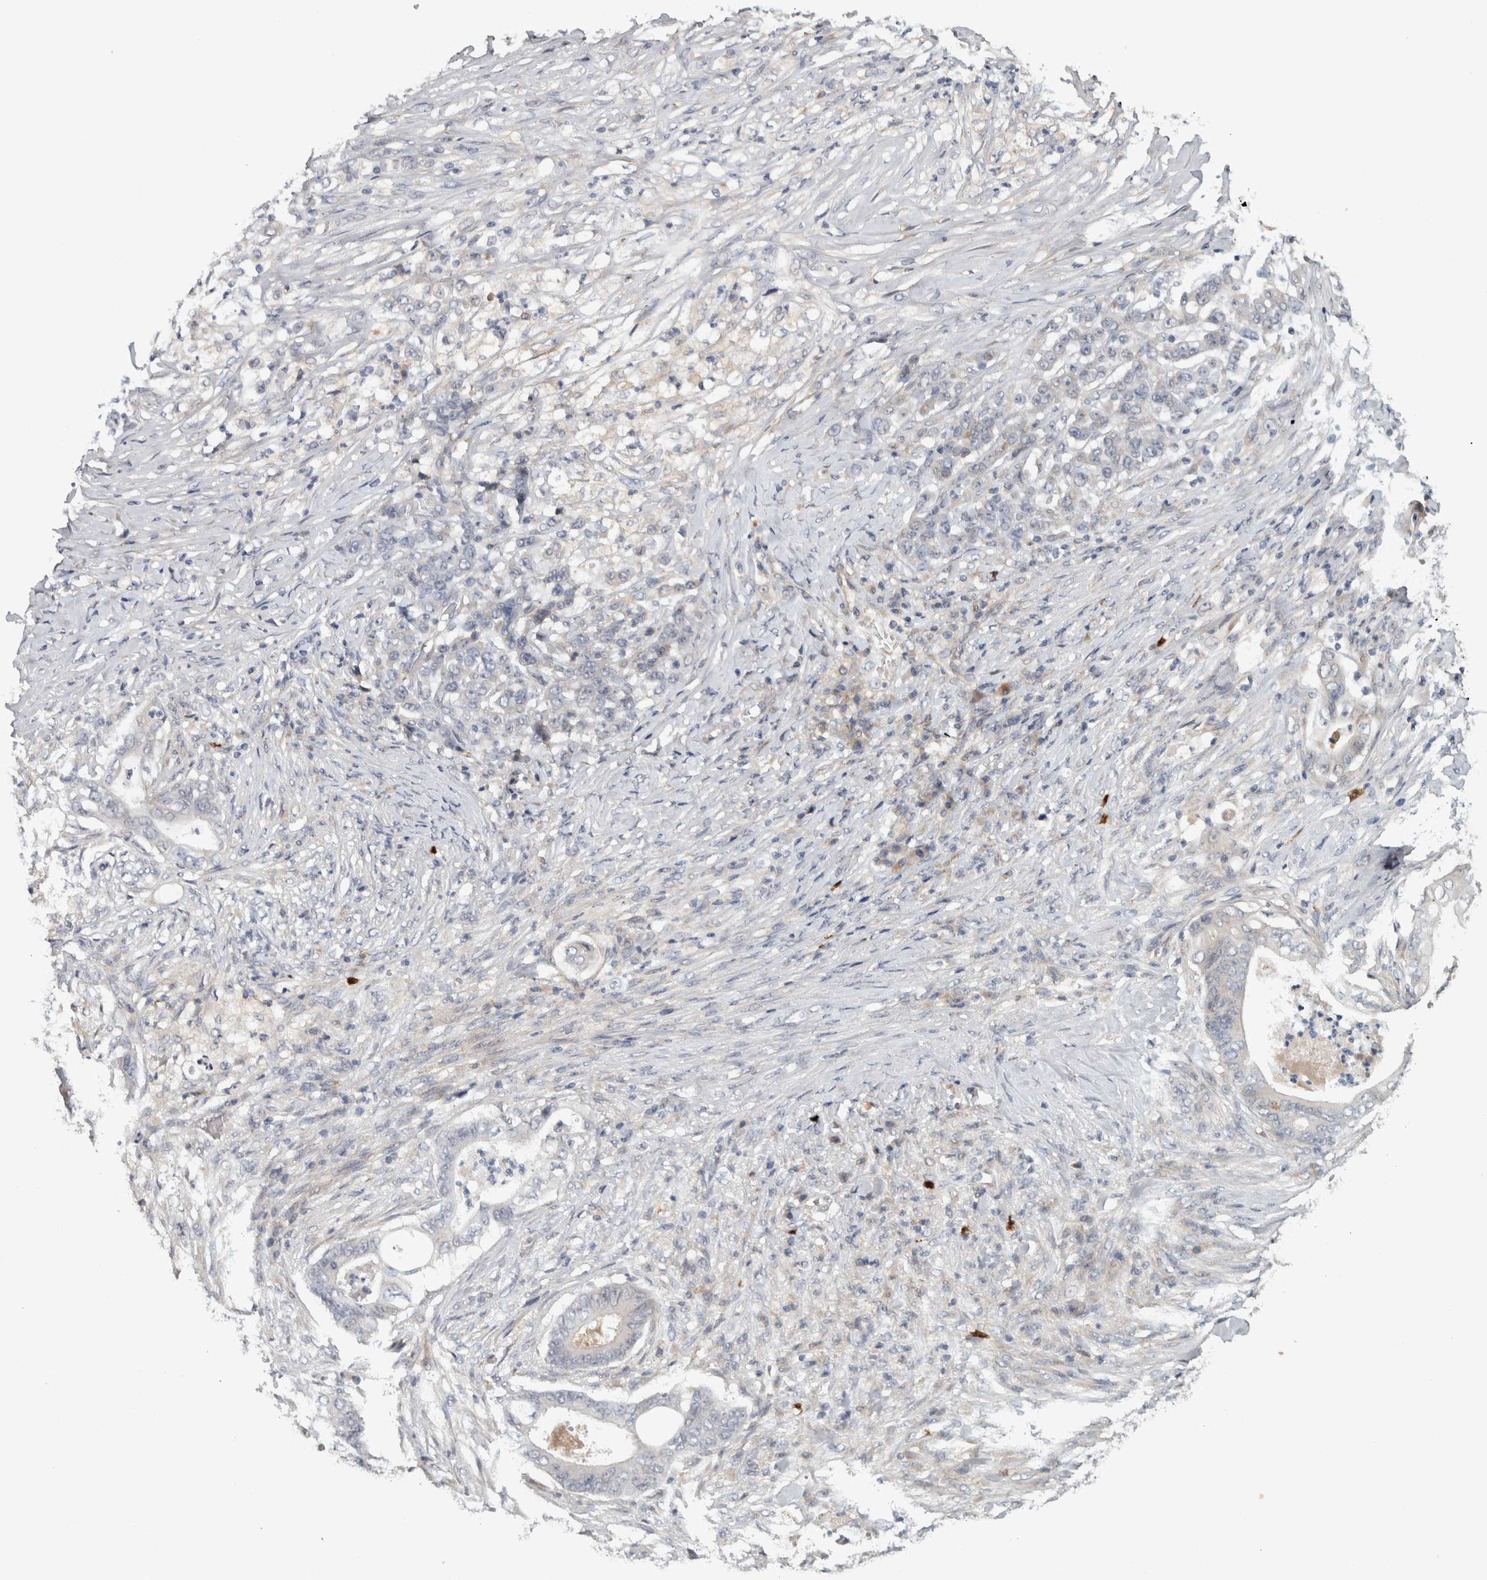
{"staining": {"intensity": "negative", "quantity": "none", "location": "none"}, "tissue": "stomach cancer", "cell_type": "Tumor cells", "image_type": "cancer", "snomed": [{"axis": "morphology", "description": "Adenocarcinoma, NOS"}, {"axis": "topography", "description": "Stomach"}], "caption": "Immunohistochemical staining of stomach cancer (adenocarcinoma) reveals no significant positivity in tumor cells.", "gene": "ADPRM", "patient": {"sex": "female", "age": 73}}